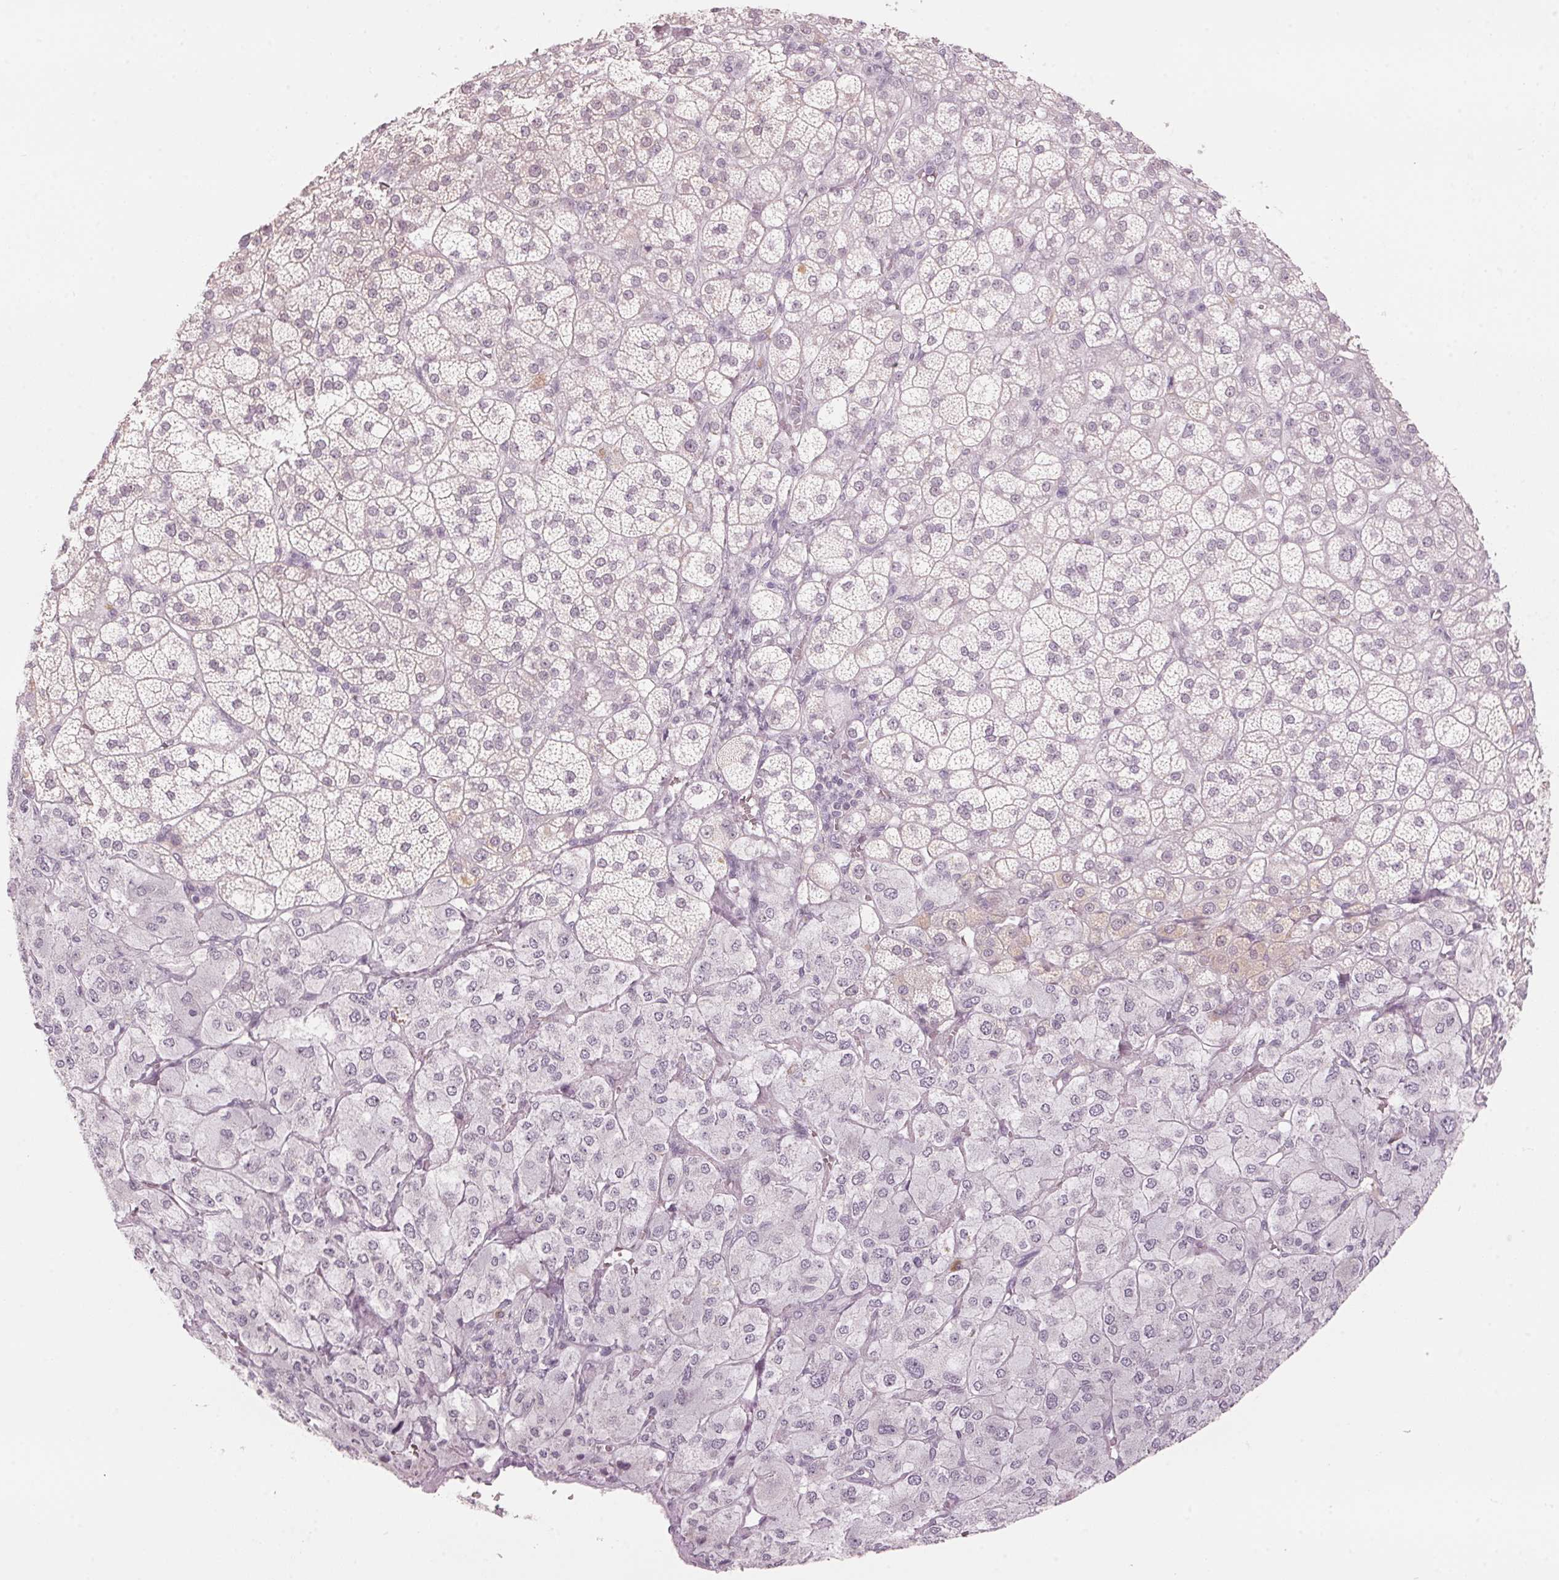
{"staining": {"intensity": "weak", "quantity": "<25%", "location": "cytoplasmic/membranous,nuclear"}, "tissue": "adrenal gland", "cell_type": "Glandular cells", "image_type": "normal", "snomed": [{"axis": "morphology", "description": "Normal tissue, NOS"}, {"axis": "topography", "description": "Adrenal gland"}], "caption": "A high-resolution image shows immunohistochemistry (IHC) staining of normal adrenal gland, which displays no significant staining in glandular cells.", "gene": "SCTR", "patient": {"sex": "female", "age": 60}}